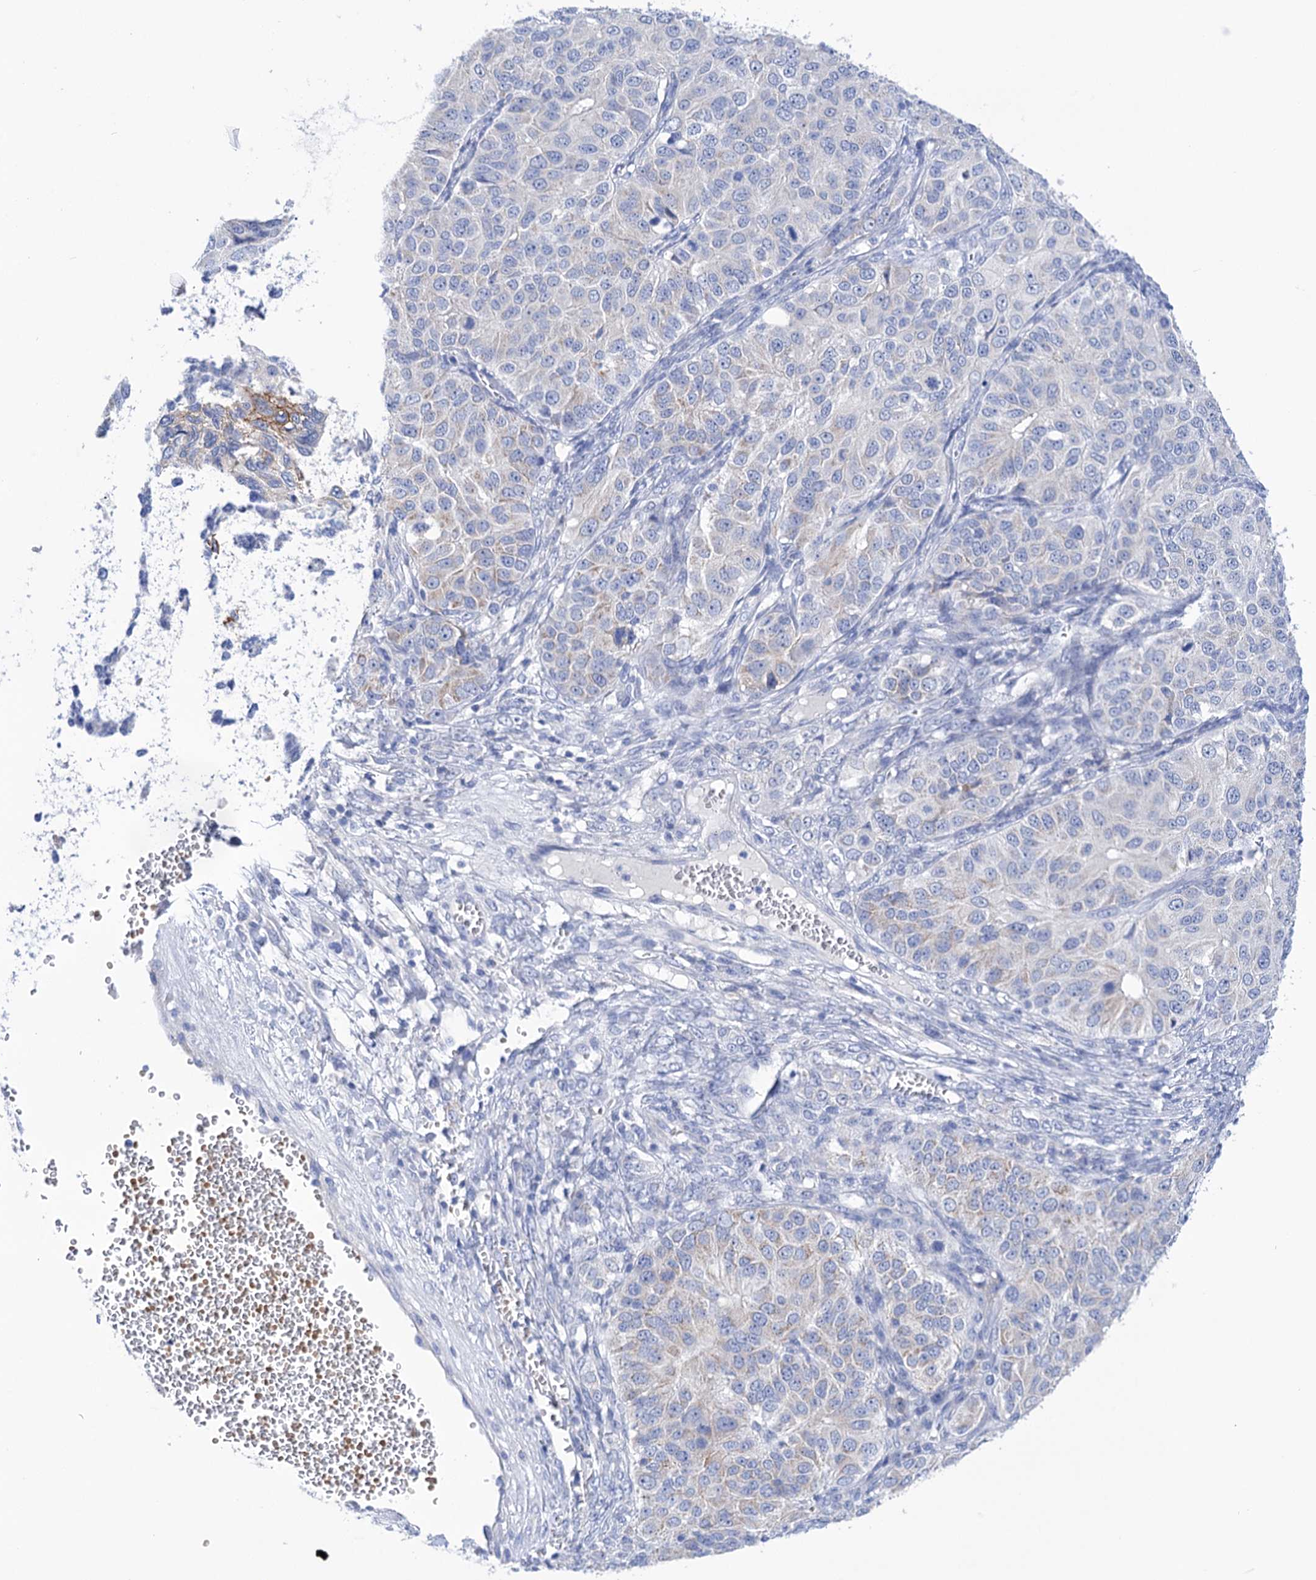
{"staining": {"intensity": "negative", "quantity": "none", "location": "none"}, "tissue": "ovarian cancer", "cell_type": "Tumor cells", "image_type": "cancer", "snomed": [{"axis": "morphology", "description": "Carcinoma, endometroid"}, {"axis": "topography", "description": "Ovary"}], "caption": "High magnification brightfield microscopy of ovarian endometroid carcinoma stained with DAB (brown) and counterstained with hematoxylin (blue): tumor cells show no significant expression.", "gene": "YARS2", "patient": {"sex": "female", "age": 51}}